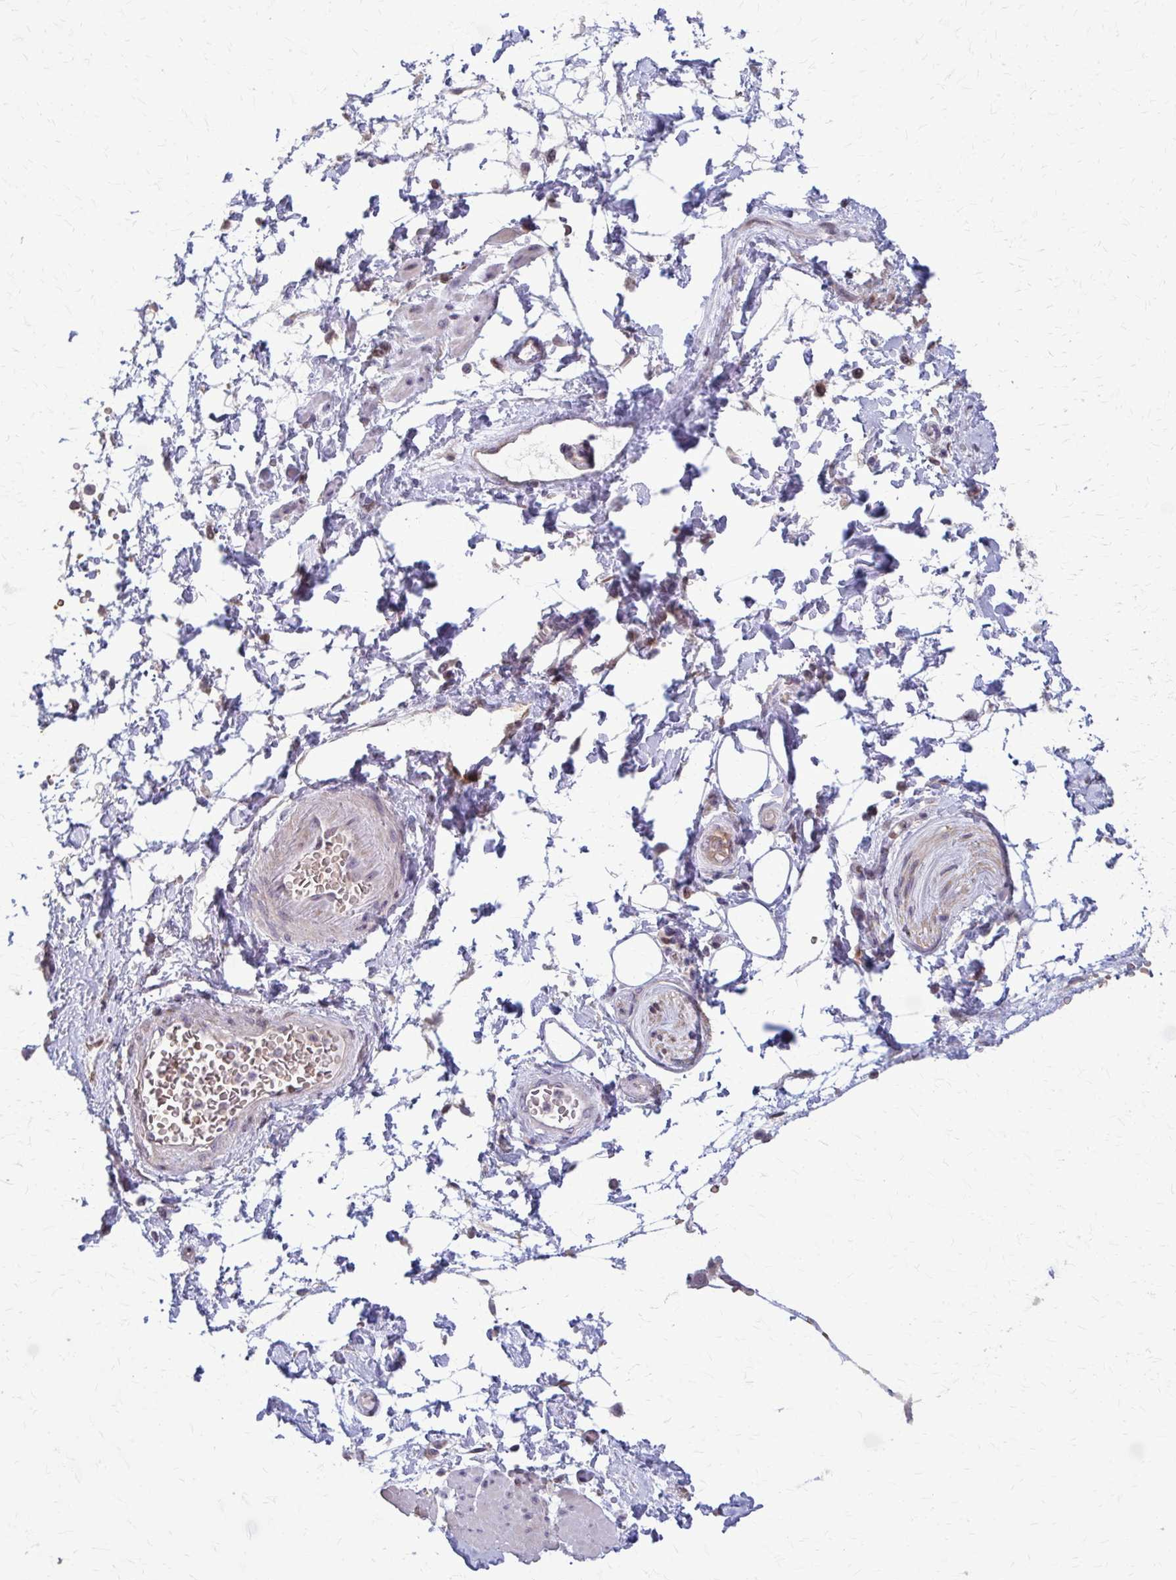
{"staining": {"intensity": "negative", "quantity": "none", "location": "none"}, "tissue": "adipose tissue", "cell_type": "Adipocytes", "image_type": "normal", "snomed": [{"axis": "morphology", "description": "Normal tissue, NOS"}, {"axis": "topography", "description": "Urinary bladder"}, {"axis": "topography", "description": "Peripheral nerve tissue"}], "caption": "A high-resolution micrograph shows immunohistochemistry staining of unremarkable adipose tissue, which demonstrates no significant positivity in adipocytes.", "gene": "ZNF34", "patient": {"sex": "female", "age": 60}}